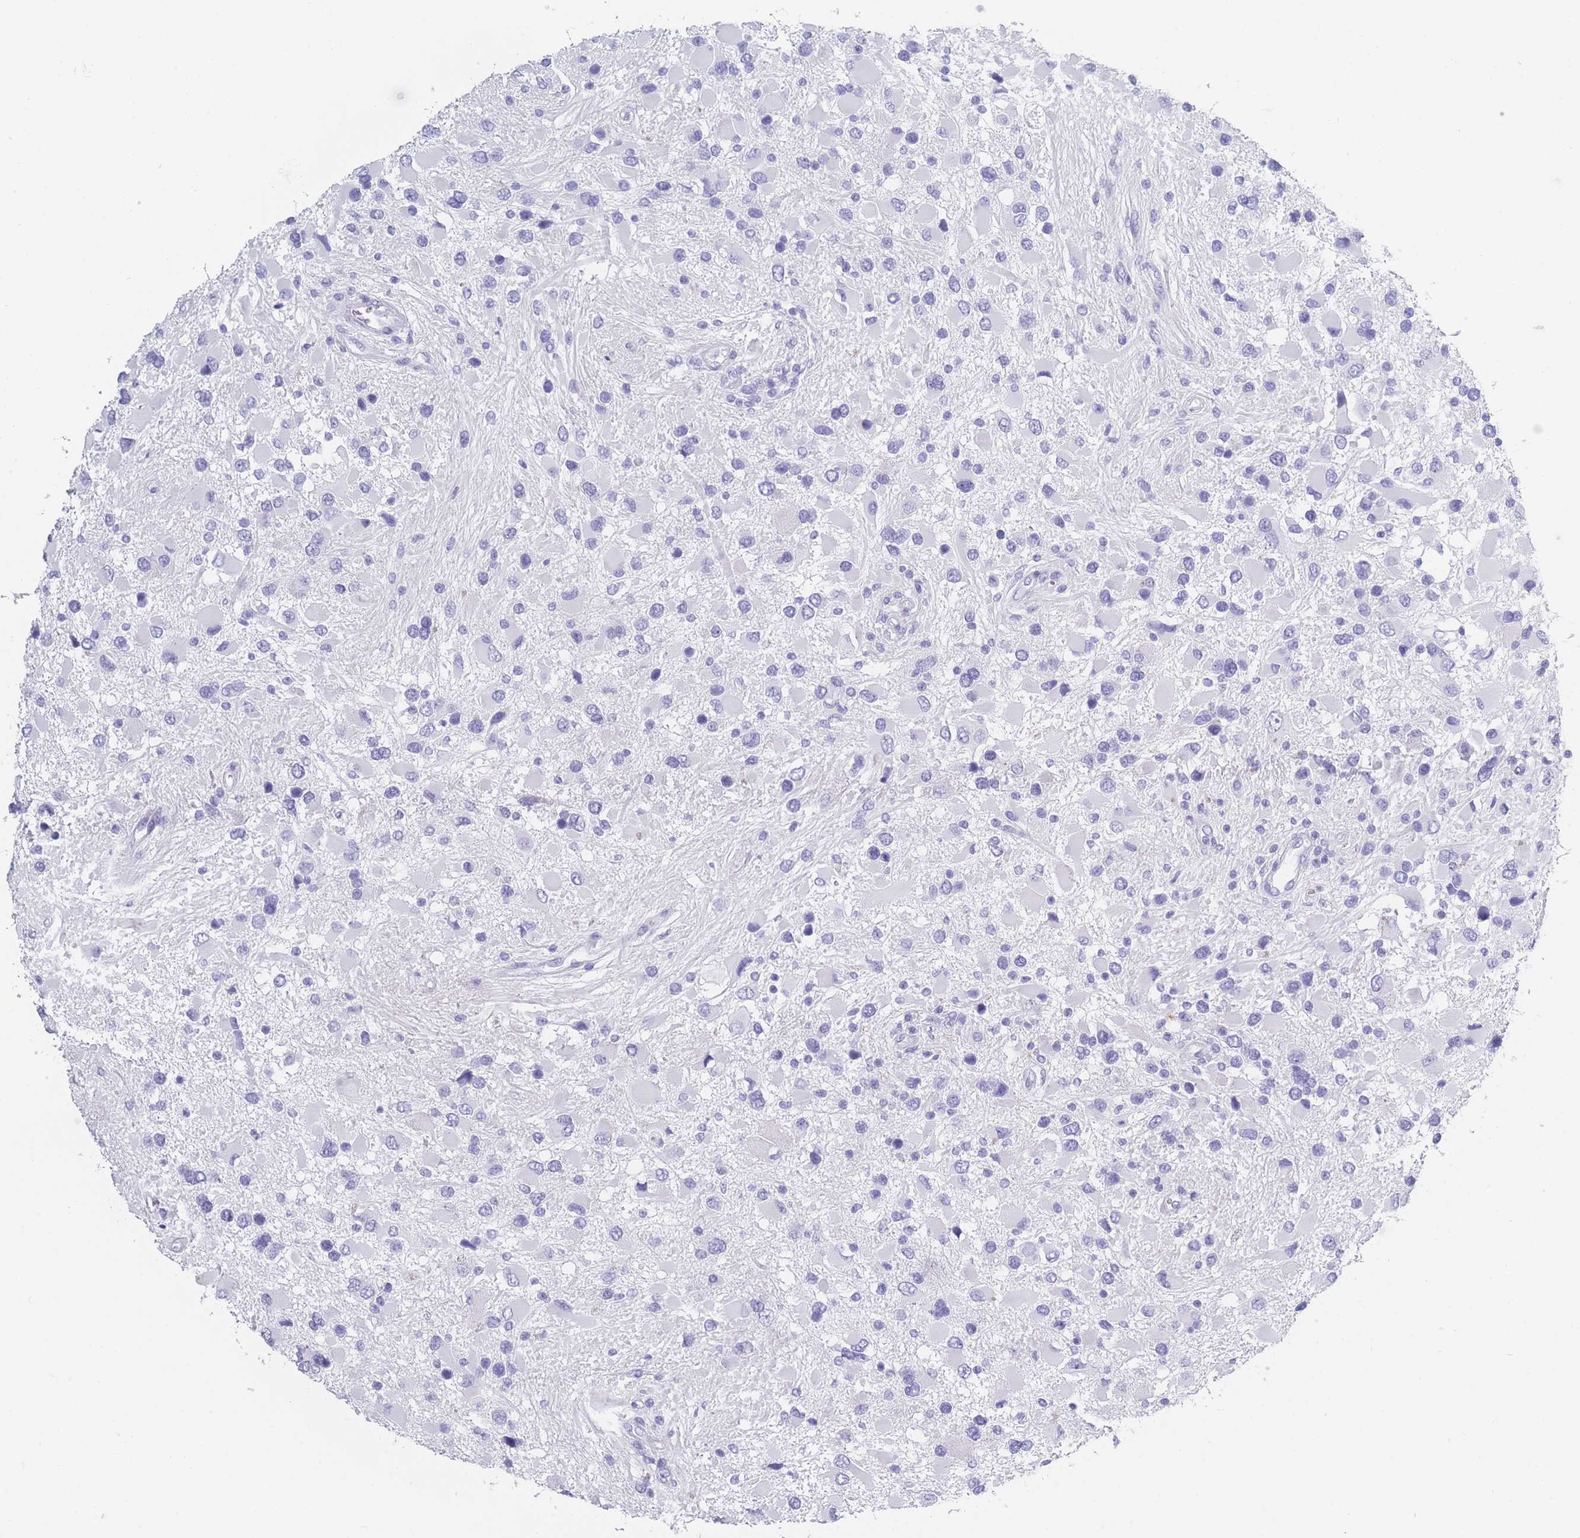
{"staining": {"intensity": "negative", "quantity": "none", "location": "none"}, "tissue": "glioma", "cell_type": "Tumor cells", "image_type": "cancer", "snomed": [{"axis": "morphology", "description": "Glioma, malignant, High grade"}, {"axis": "topography", "description": "Brain"}], "caption": "Immunohistochemical staining of malignant glioma (high-grade) exhibits no significant expression in tumor cells. The staining is performed using DAB brown chromogen with nuclei counter-stained in using hematoxylin.", "gene": "OR5D16", "patient": {"sex": "male", "age": 53}}